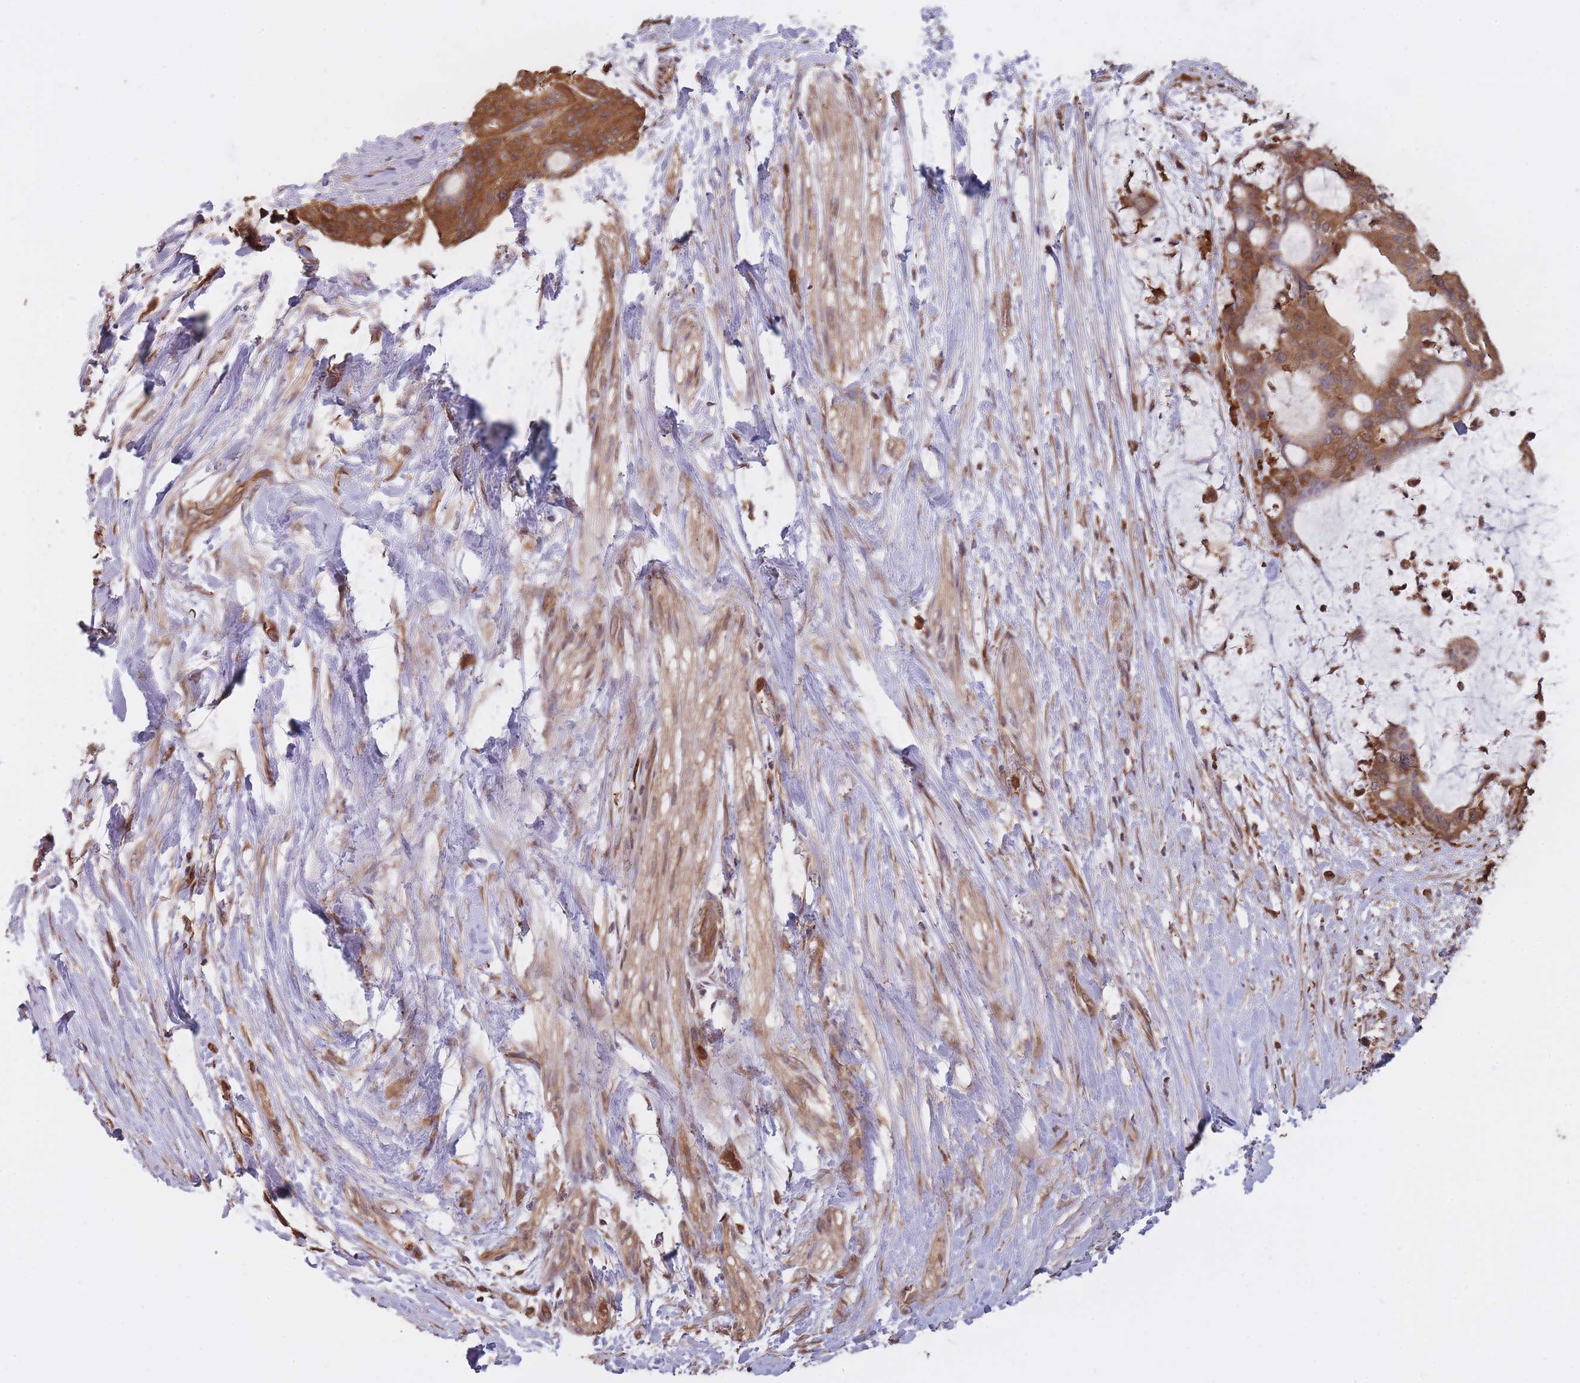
{"staining": {"intensity": "moderate", "quantity": ">75%", "location": "cytoplasmic/membranous"}, "tissue": "liver cancer", "cell_type": "Tumor cells", "image_type": "cancer", "snomed": [{"axis": "morphology", "description": "Normal tissue, NOS"}, {"axis": "morphology", "description": "Cholangiocarcinoma"}, {"axis": "topography", "description": "Liver"}, {"axis": "topography", "description": "Peripheral nerve tissue"}], "caption": "Protein staining exhibits moderate cytoplasmic/membranous positivity in approximately >75% of tumor cells in liver cancer (cholangiocarcinoma).", "gene": "ARL13B", "patient": {"sex": "female", "age": 73}}